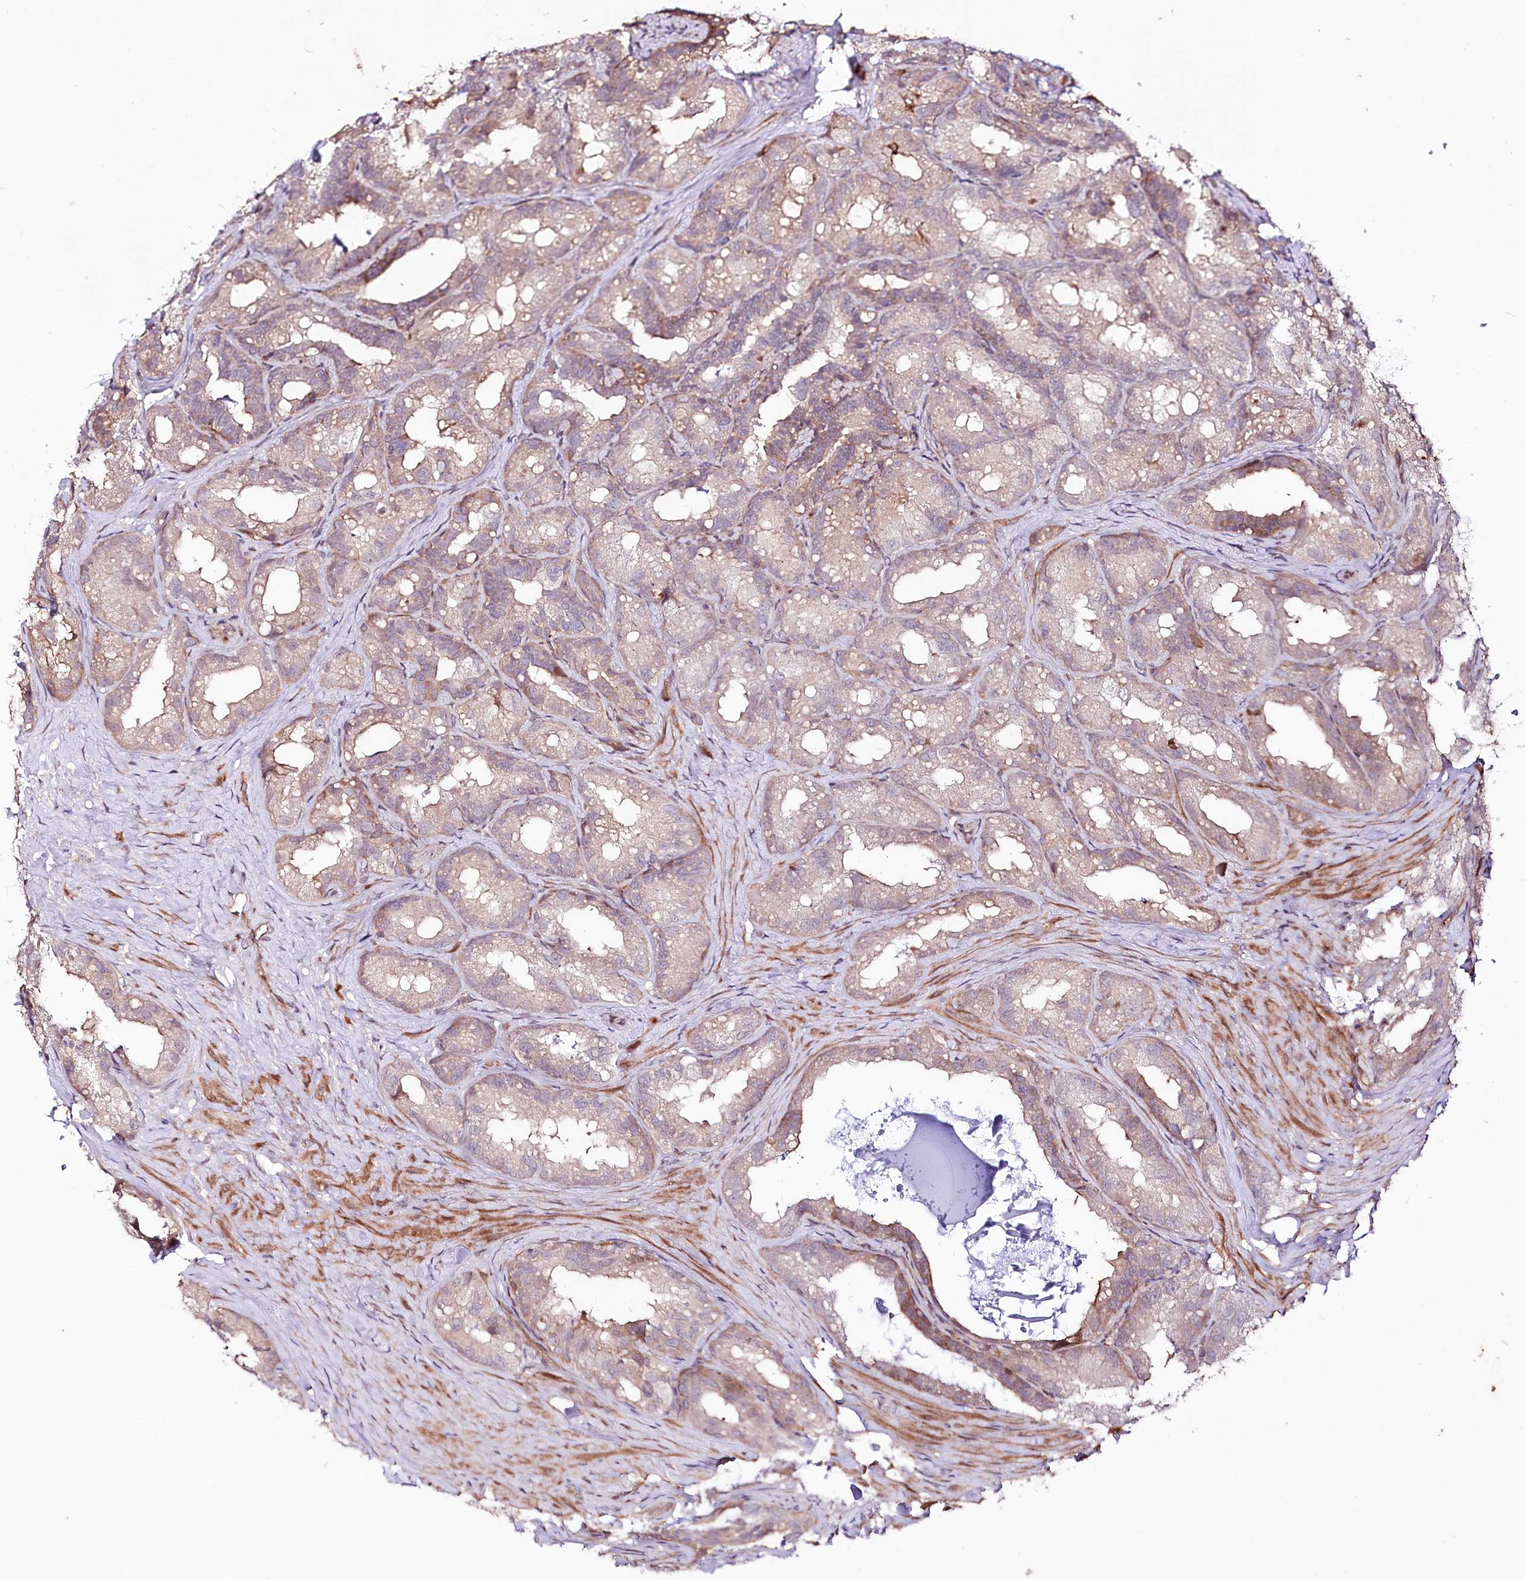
{"staining": {"intensity": "weak", "quantity": "<25%", "location": "cytoplasmic/membranous"}, "tissue": "seminal vesicle", "cell_type": "Glandular cells", "image_type": "normal", "snomed": [{"axis": "morphology", "description": "Normal tissue, NOS"}, {"axis": "topography", "description": "Seminal veicle"}], "caption": "Human seminal vesicle stained for a protein using immunohistochemistry demonstrates no positivity in glandular cells.", "gene": "PHLDB1", "patient": {"sex": "male", "age": 60}}